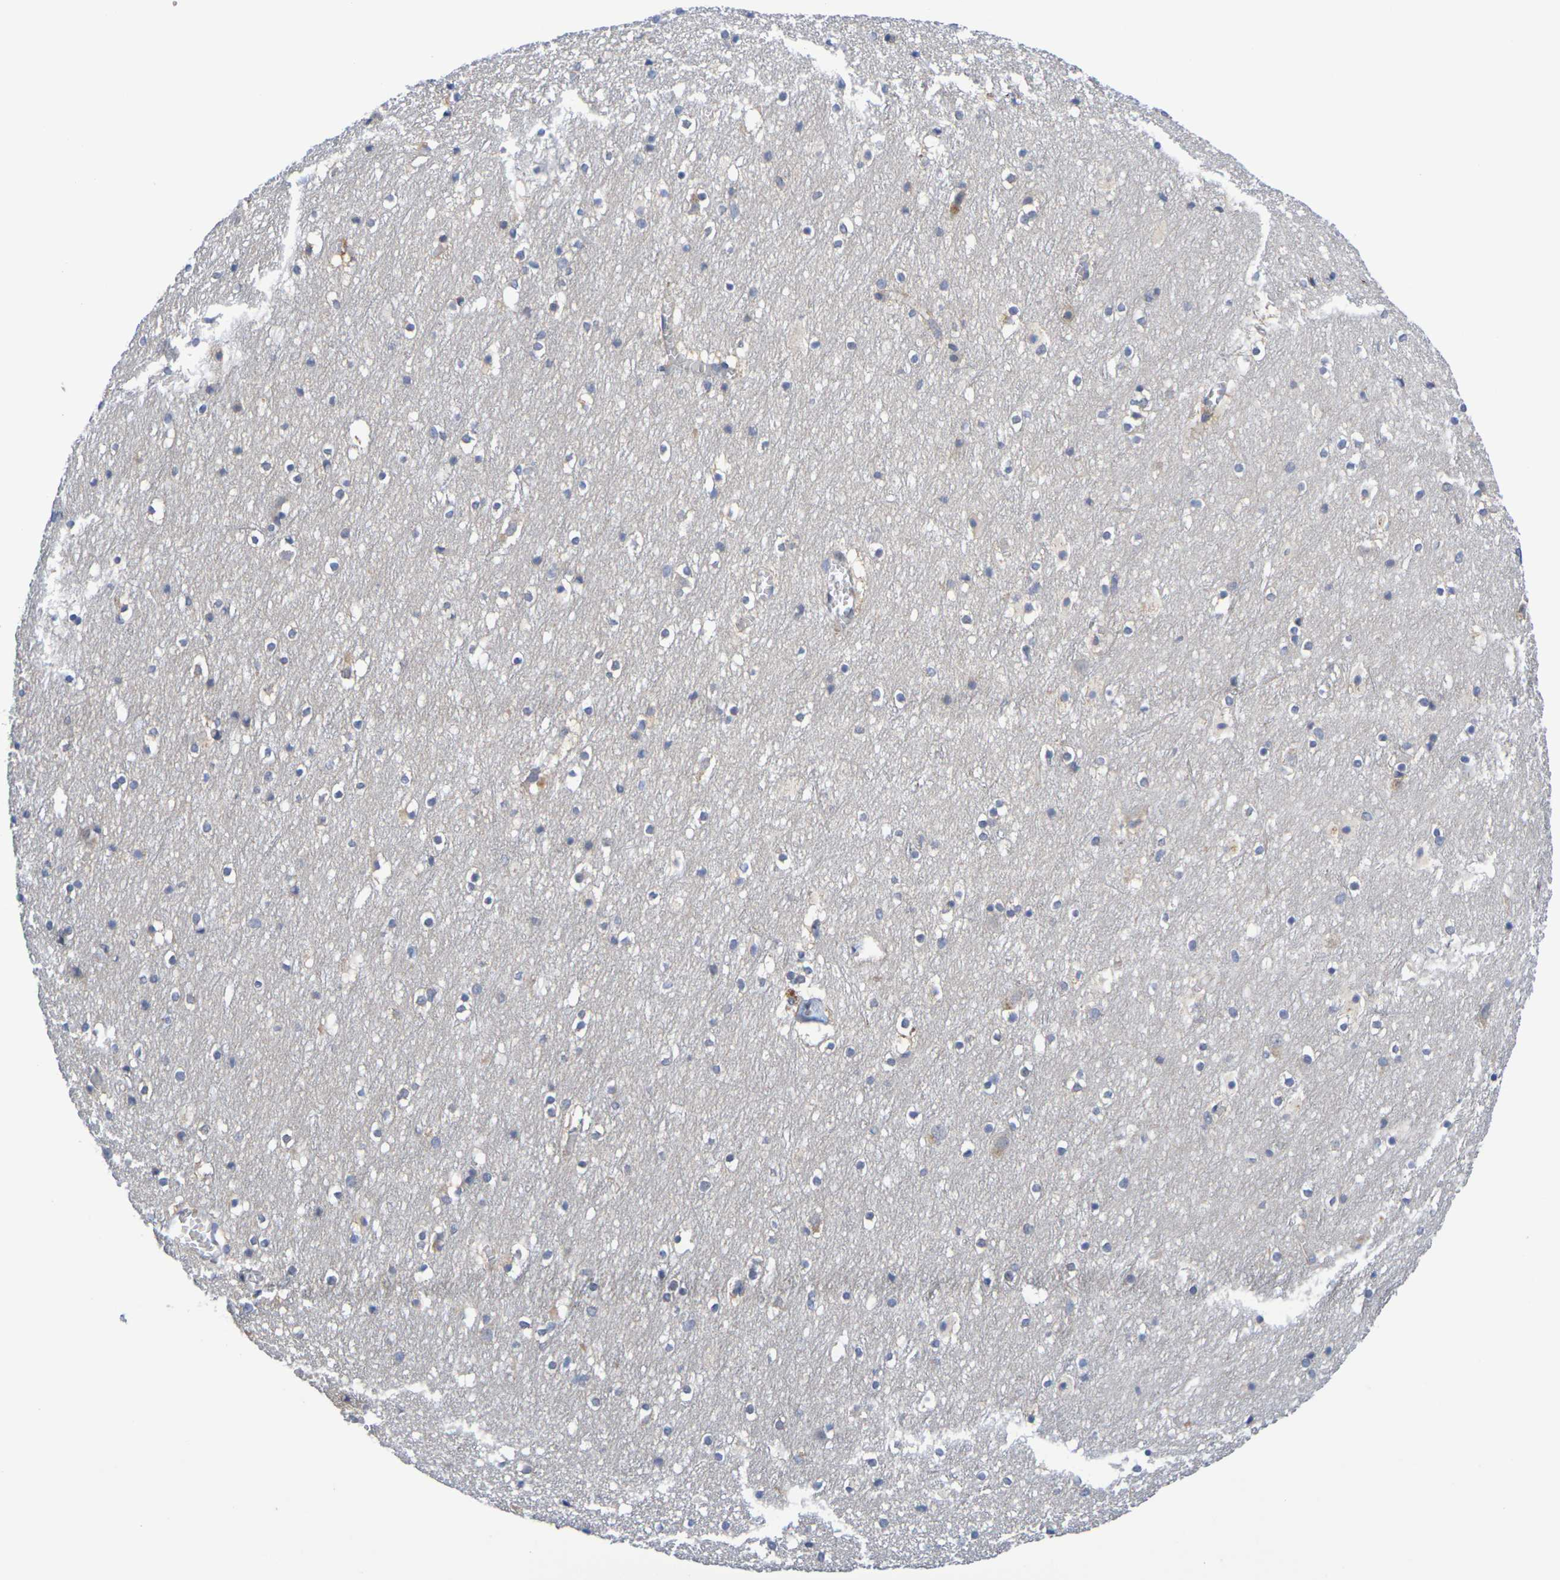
{"staining": {"intensity": "weak", "quantity": "<25%", "location": "cytoplasmic/membranous"}, "tissue": "cerebral cortex", "cell_type": "Endothelial cells", "image_type": "normal", "snomed": [{"axis": "morphology", "description": "Normal tissue, NOS"}, {"axis": "topography", "description": "Cerebral cortex"}], "caption": "Cerebral cortex stained for a protein using immunohistochemistry (IHC) reveals no staining endothelial cells.", "gene": "SDC4", "patient": {"sex": "male", "age": 45}}